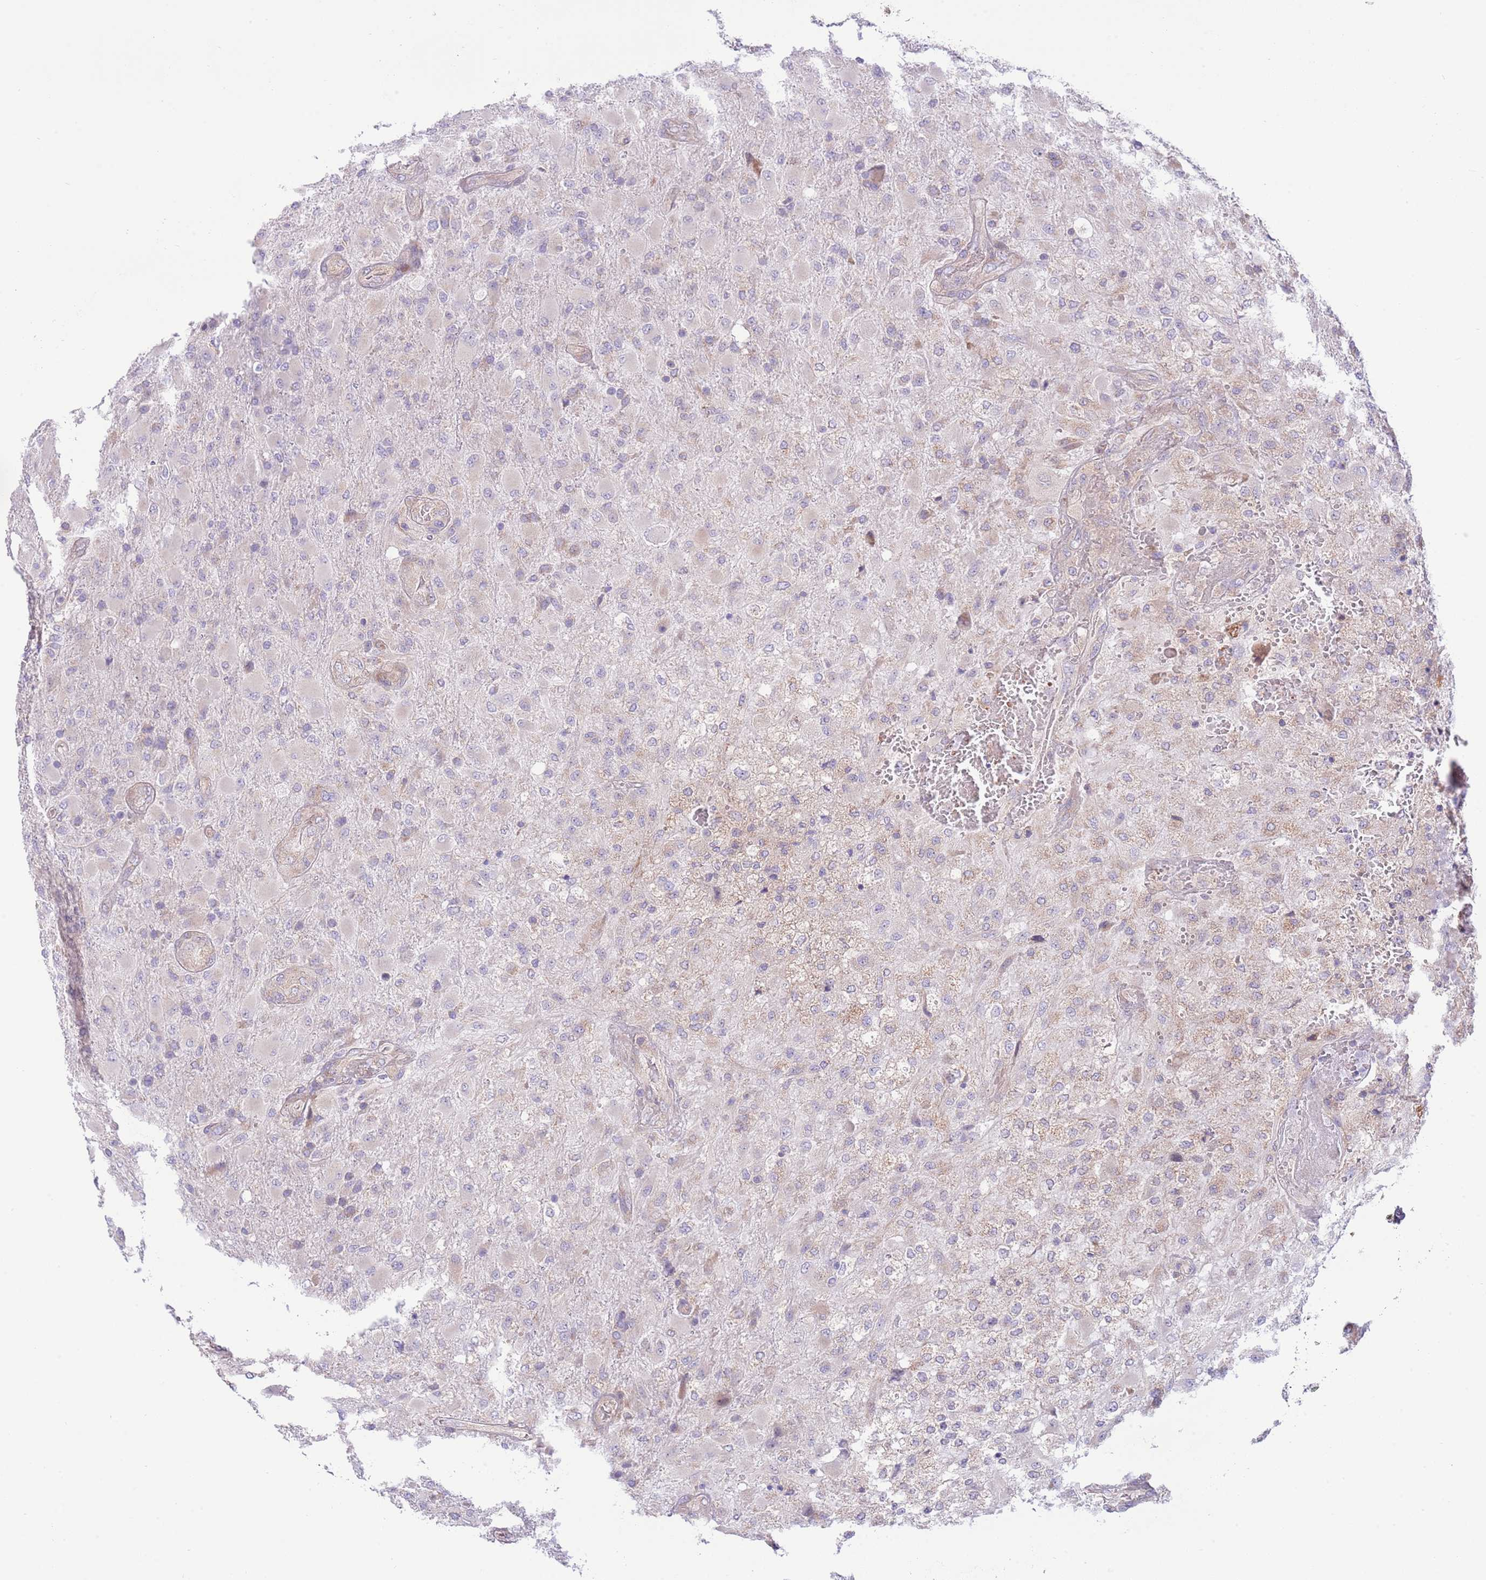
{"staining": {"intensity": "negative", "quantity": "none", "location": "none"}, "tissue": "glioma", "cell_type": "Tumor cells", "image_type": "cancer", "snomed": [{"axis": "morphology", "description": "Glioma, malignant, Low grade"}, {"axis": "topography", "description": "Brain"}], "caption": "A micrograph of glioma stained for a protein shows no brown staining in tumor cells.", "gene": "DAND5", "patient": {"sex": "male", "age": 65}}